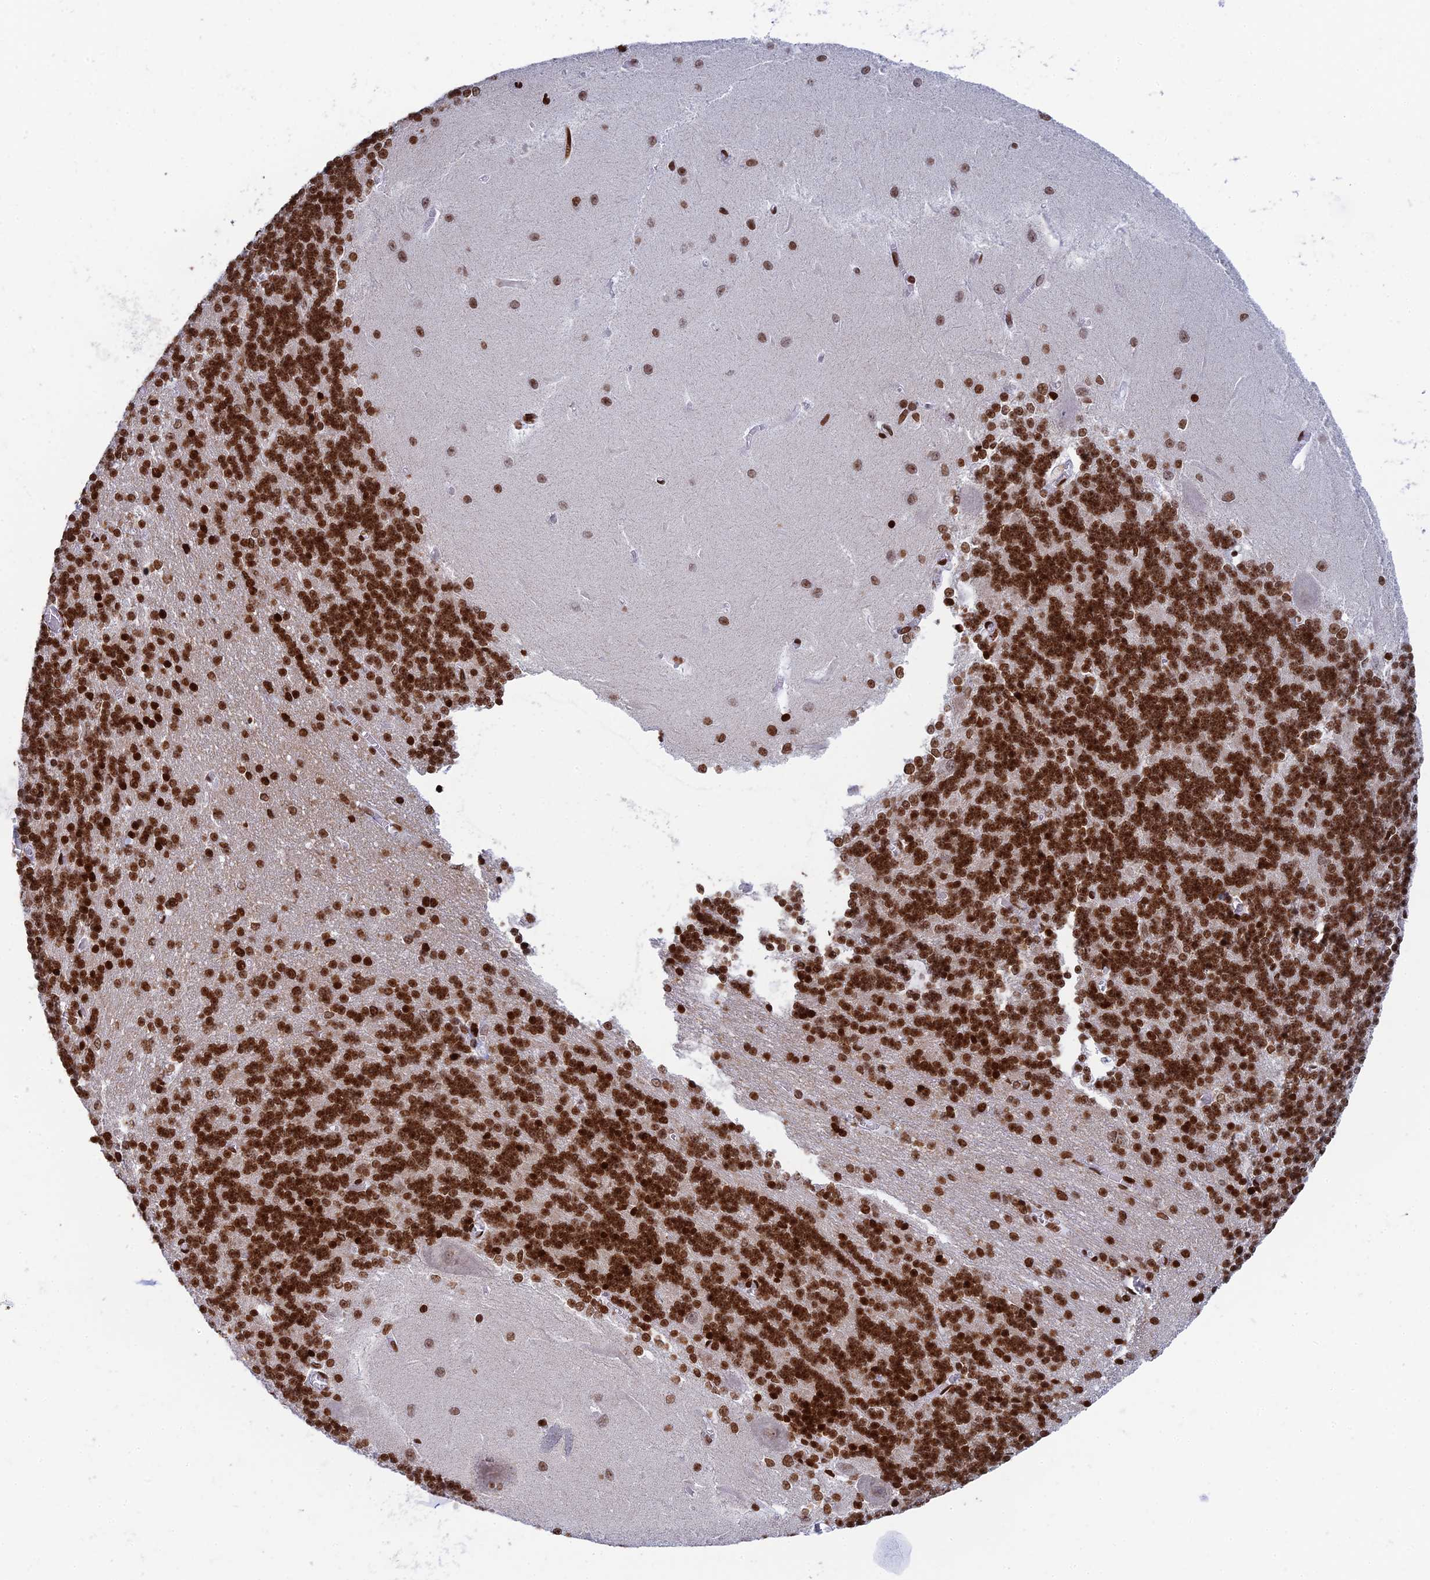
{"staining": {"intensity": "strong", "quantity": ">75%", "location": "nuclear"}, "tissue": "cerebellum", "cell_type": "Cells in granular layer", "image_type": "normal", "snomed": [{"axis": "morphology", "description": "Normal tissue, NOS"}, {"axis": "topography", "description": "Cerebellum"}], "caption": "Immunohistochemistry (DAB) staining of normal cerebellum shows strong nuclear protein staining in approximately >75% of cells in granular layer. The staining is performed using DAB brown chromogen to label protein expression. The nuclei are counter-stained blue using hematoxylin.", "gene": "RPAP1", "patient": {"sex": "male", "age": 37}}